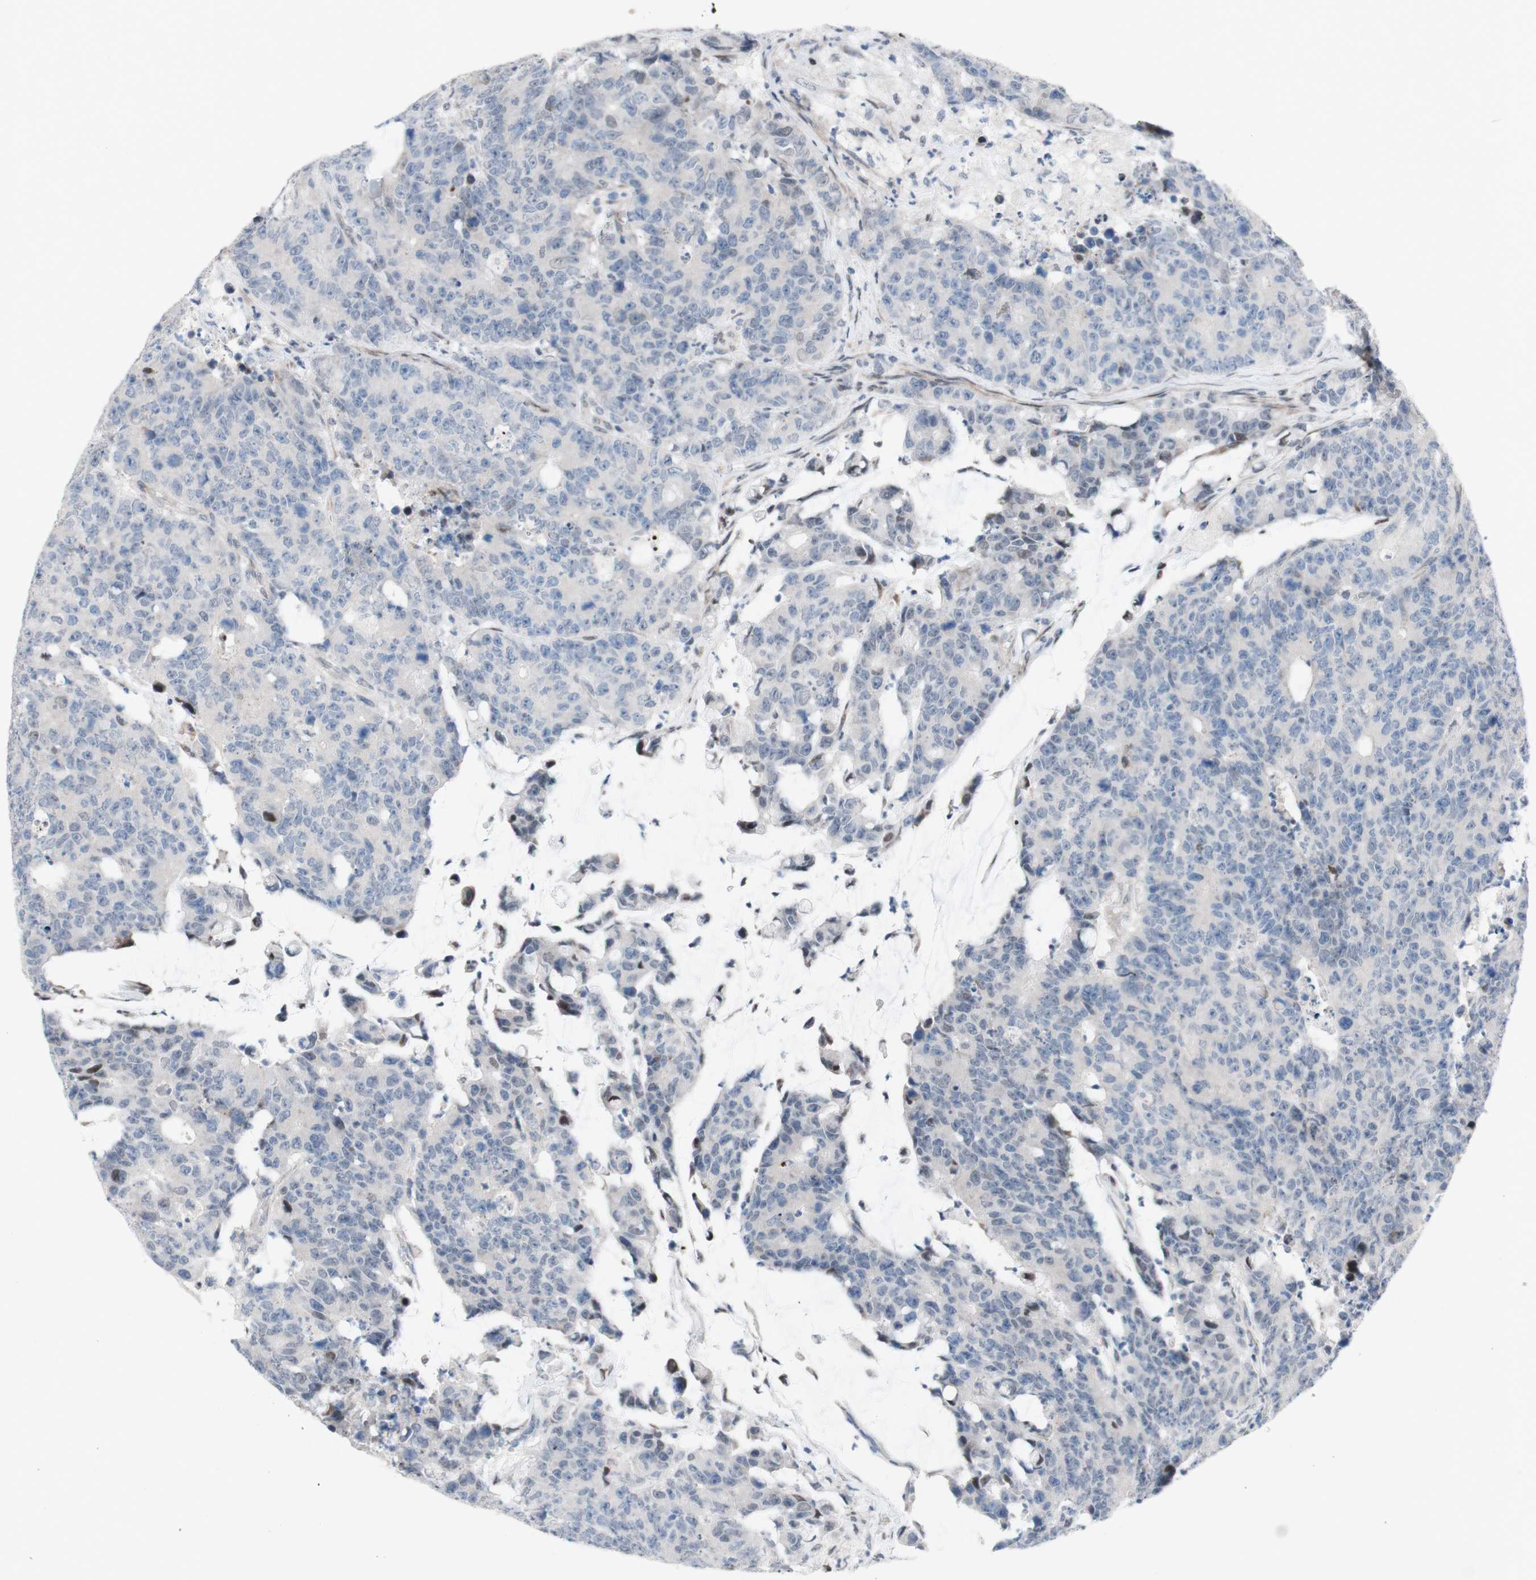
{"staining": {"intensity": "negative", "quantity": "none", "location": "none"}, "tissue": "colorectal cancer", "cell_type": "Tumor cells", "image_type": "cancer", "snomed": [{"axis": "morphology", "description": "Adenocarcinoma, NOS"}, {"axis": "topography", "description": "Colon"}], "caption": "Photomicrograph shows no significant protein staining in tumor cells of colorectal cancer (adenocarcinoma). Nuclei are stained in blue.", "gene": "PHTF2", "patient": {"sex": "female", "age": 86}}